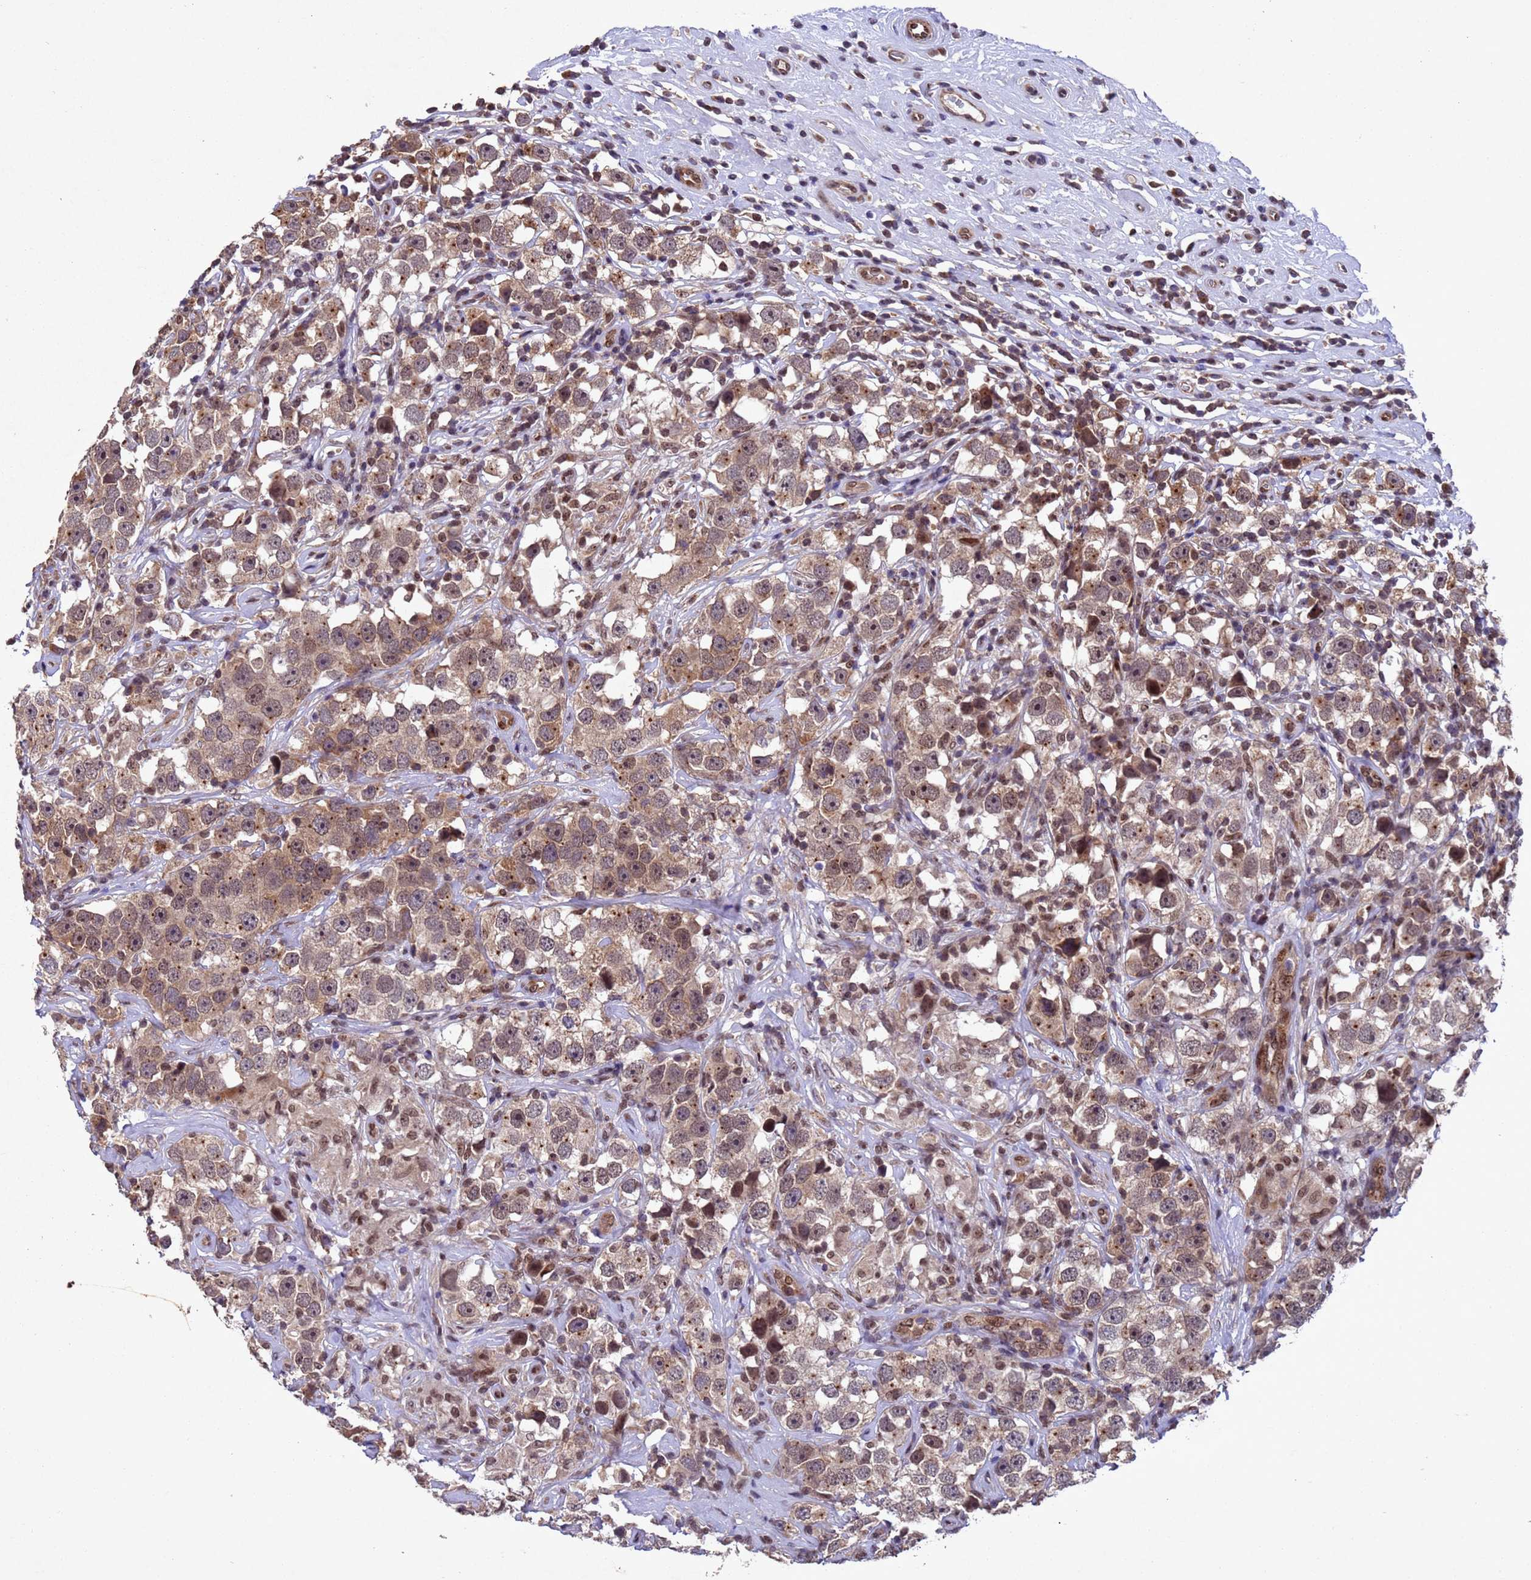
{"staining": {"intensity": "moderate", "quantity": ">75%", "location": "cytoplasmic/membranous,nuclear"}, "tissue": "testis cancer", "cell_type": "Tumor cells", "image_type": "cancer", "snomed": [{"axis": "morphology", "description": "Seminoma, NOS"}, {"axis": "topography", "description": "Testis"}], "caption": "Testis cancer was stained to show a protein in brown. There is medium levels of moderate cytoplasmic/membranous and nuclear positivity in approximately >75% of tumor cells.", "gene": "TBK1", "patient": {"sex": "male", "age": 49}}